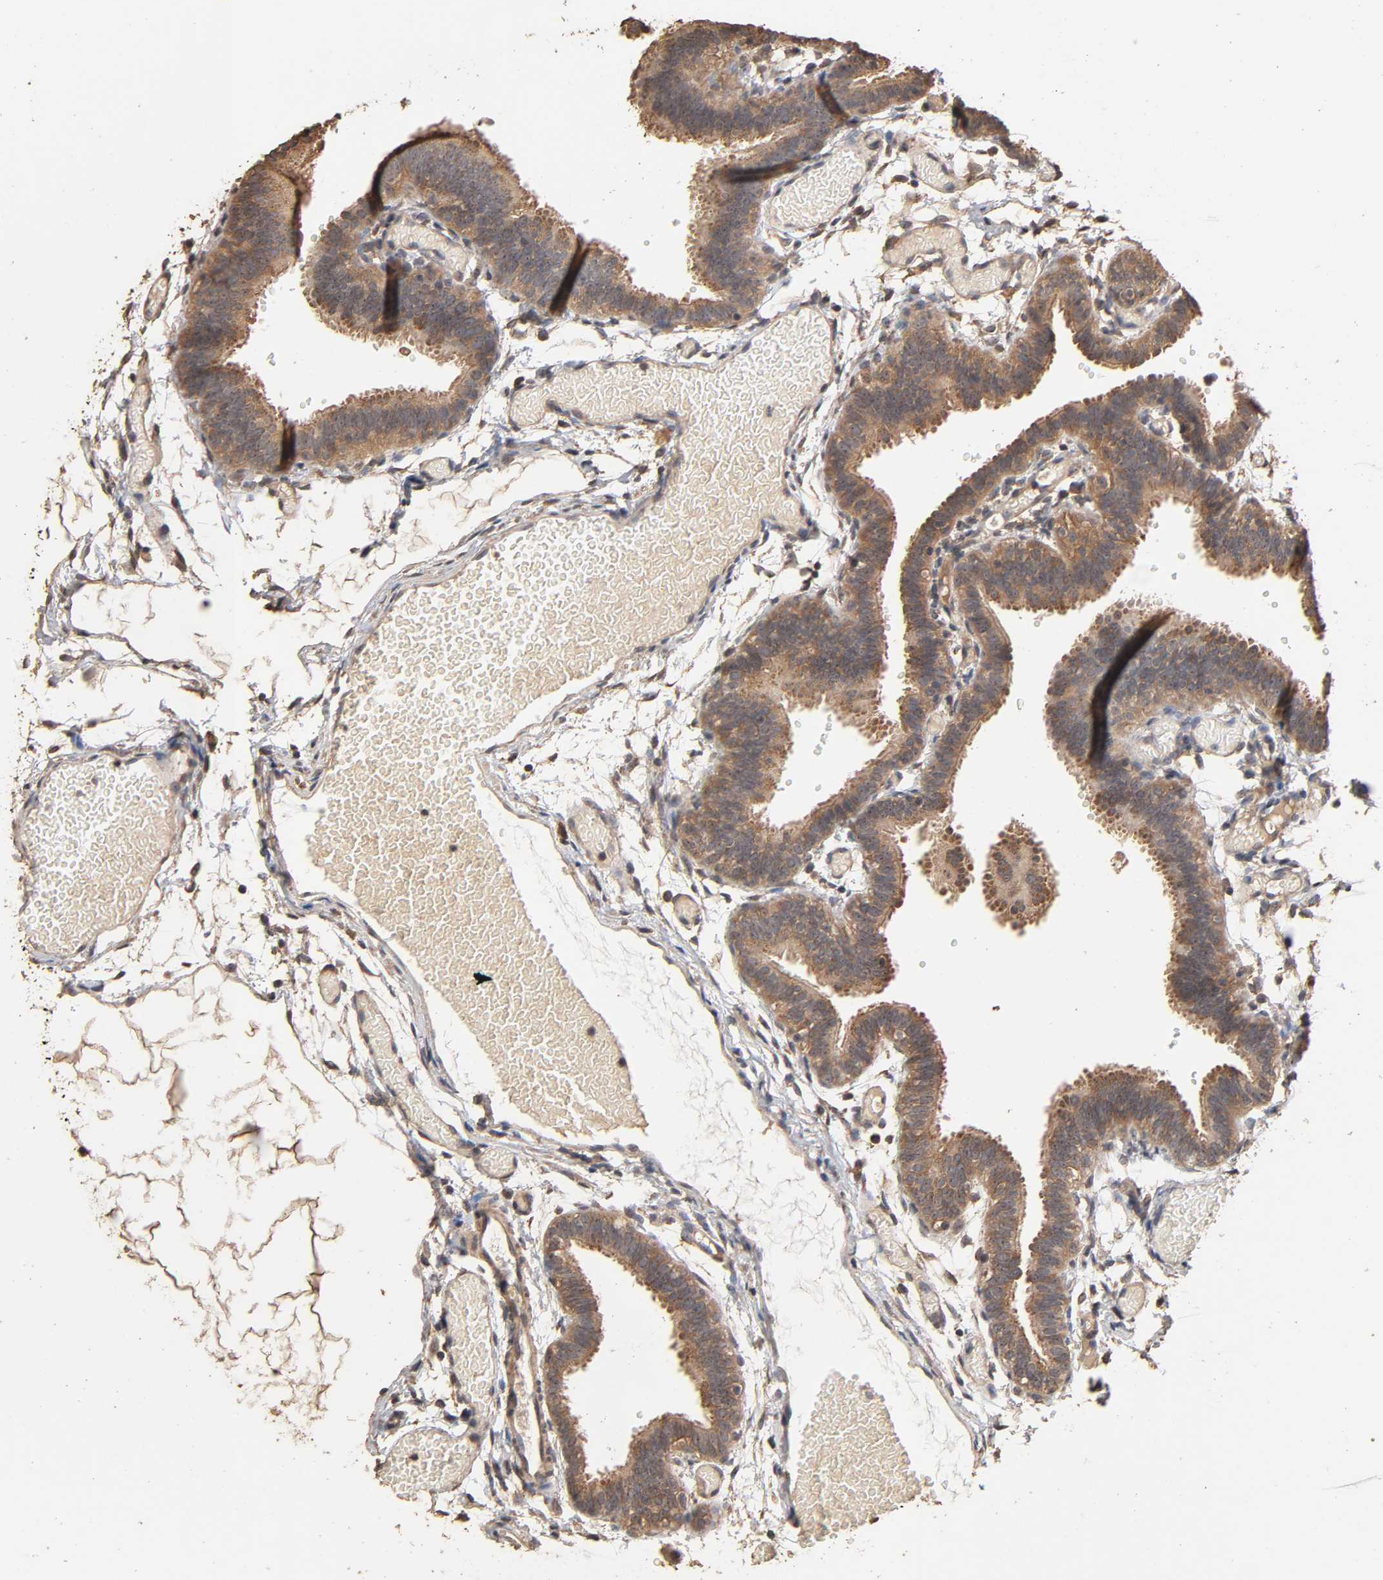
{"staining": {"intensity": "moderate", "quantity": ">75%", "location": "cytoplasmic/membranous"}, "tissue": "fallopian tube", "cell_type": "Glandular cells", "image_type": "normal", "snomed": [{"axis": "morphology", "description": "Normal tissue, NOS"}, {"axis": "topography", "description": "Fallopian tube"}], "caption": "This image displays immunohistochemistry staining of benign fallopian tube, with medium moderate cytoplasmic/membranous expression in approximately >75% of glandular cells.", "gene": "ARHGEF7", "patient": {"sex": "female", "age": 29}}